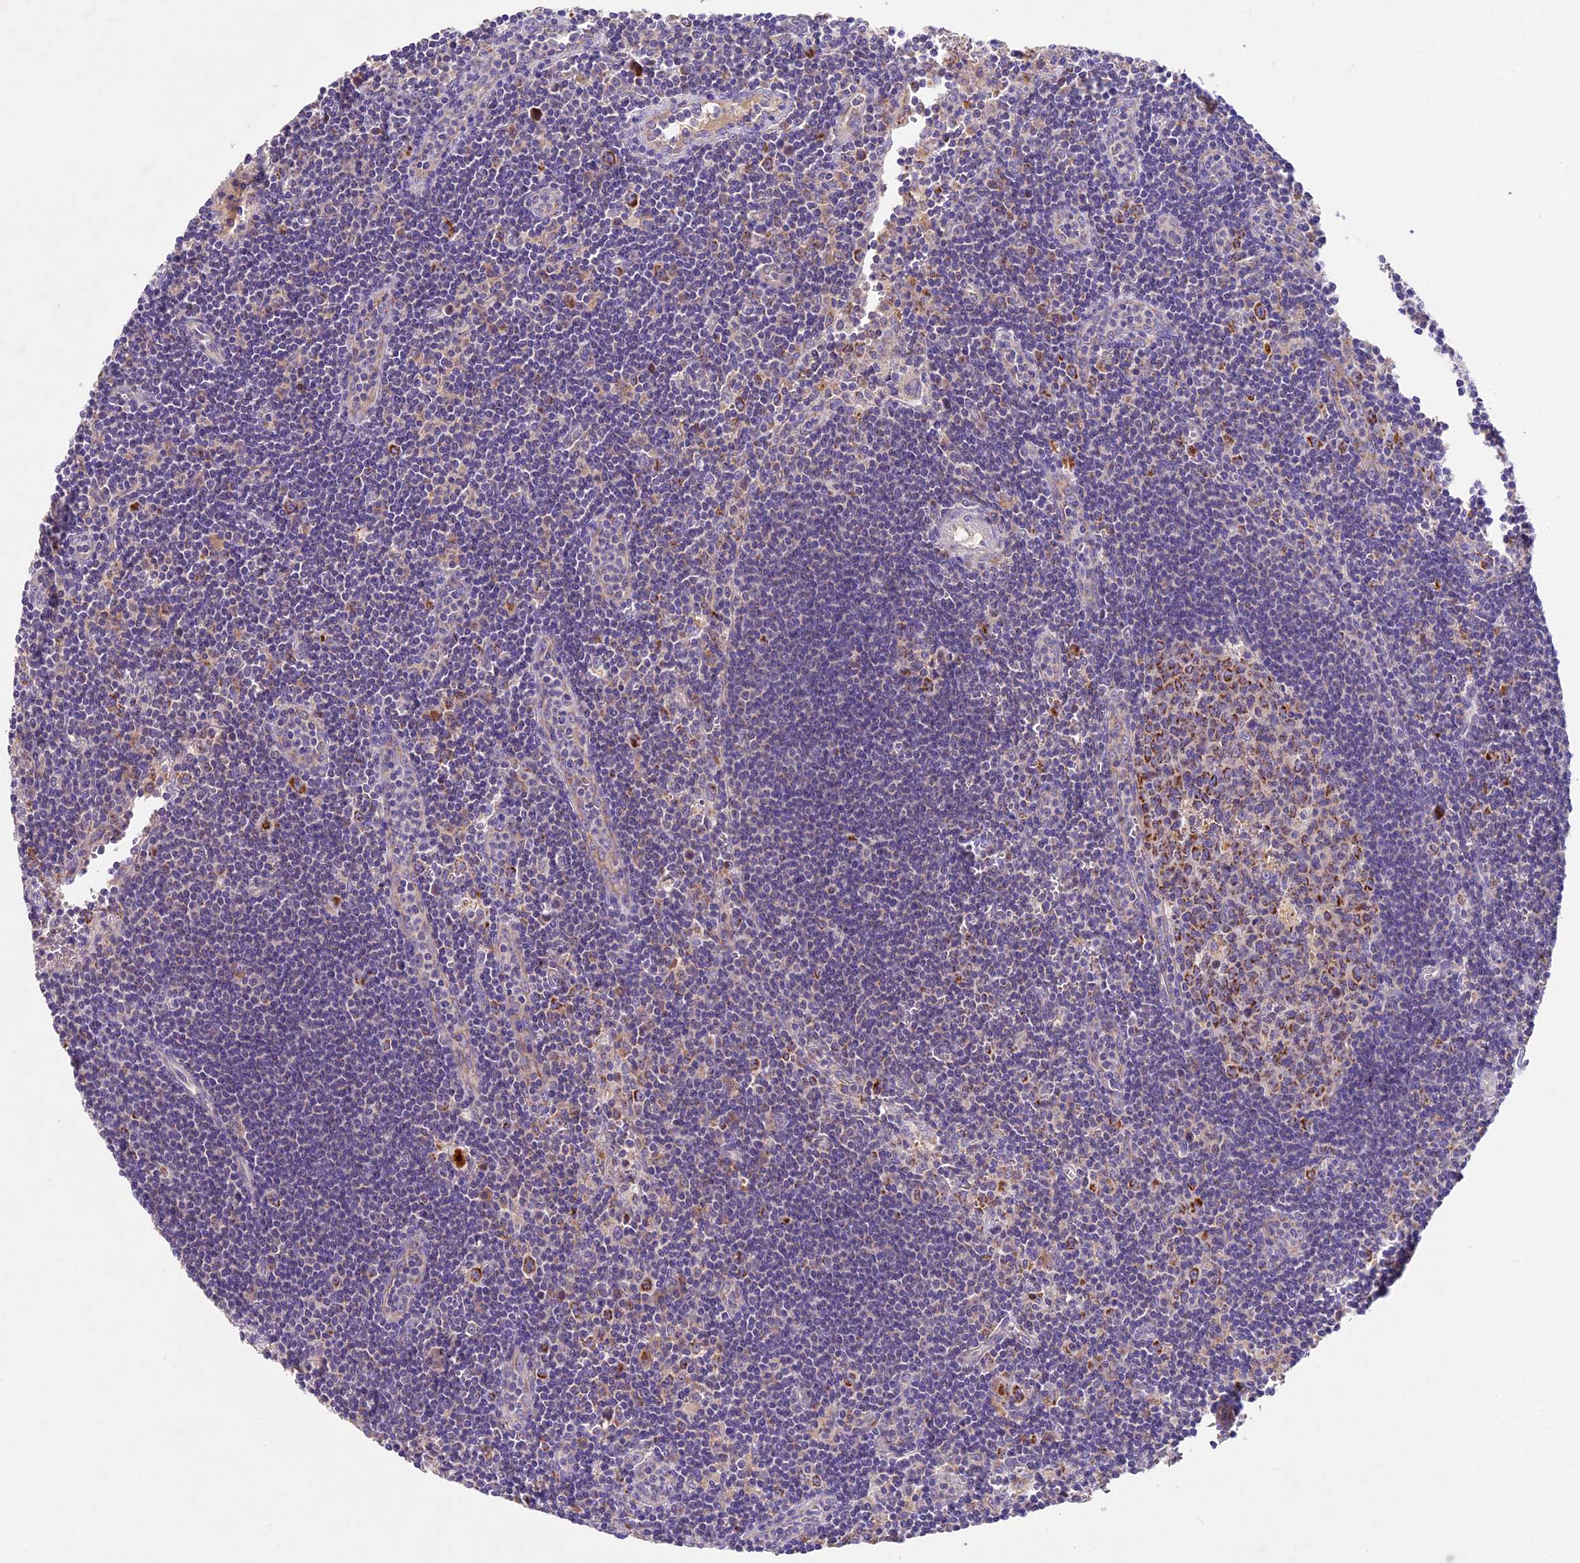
{"staining": {"intensity": "moderate", "quantity": ">75%", "location": "cytoplasmic/membranous"}, "tissue": "lymph node", "cell_type": "Germinal center cells", "image_type": "normal", "snomed": [{"axis": "morphology", "description": "Normal tissue, NOS"}, {"axis": "topography", "description": "Lymph node"}], "caption": "Protein expression analysis of unremarkable human lymph node reveals moderate cytoplasmic/membranous expression in about >75% of germinal center cells. (IHC, brightfield microscopy, high magnification).", "gene": "PMPCB", "patient": {"sex": "female", "age": 32}}